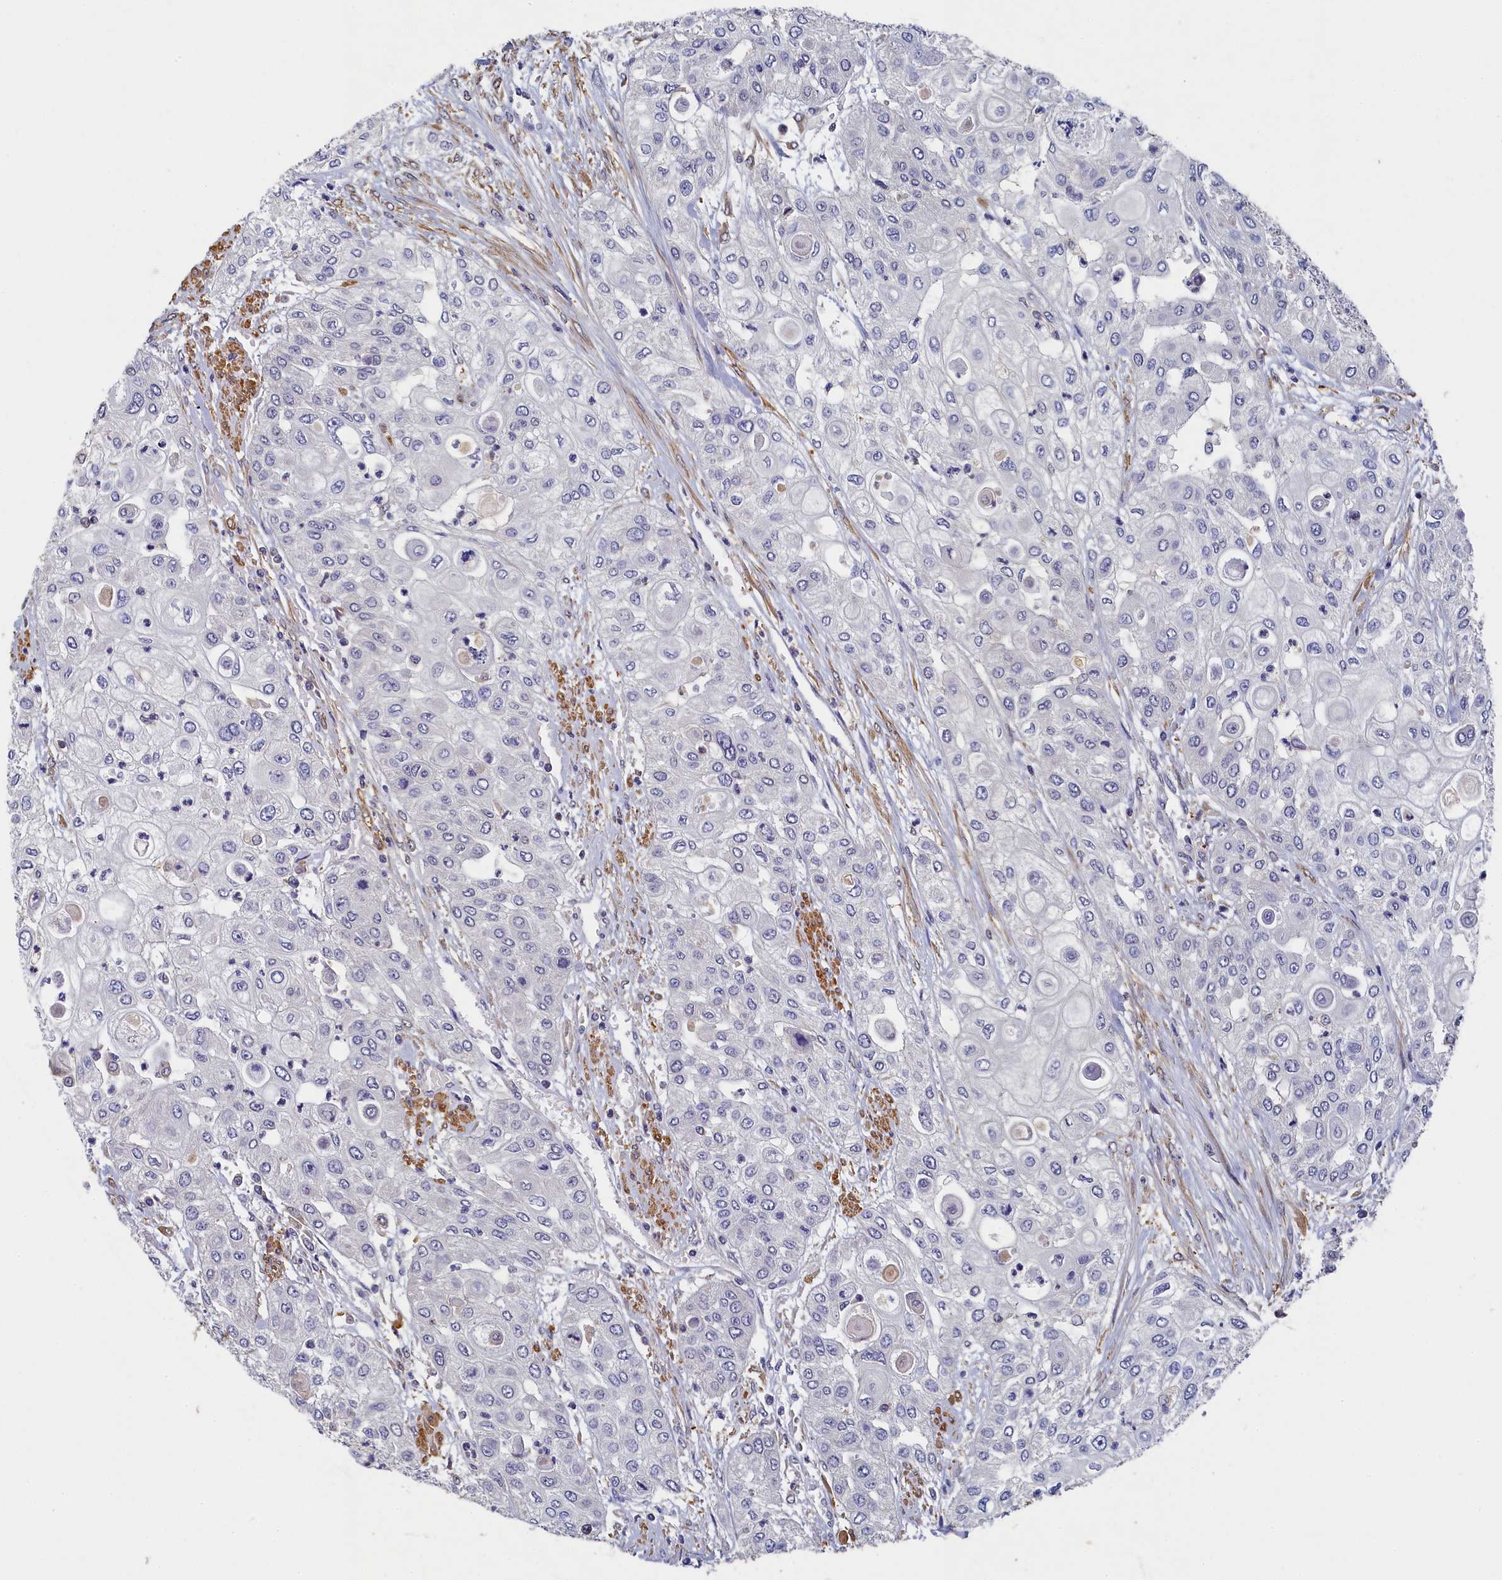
{"staining": {"intensity": "negative", "quantity": "none", "location": "none"}, "tissue": "urothelial cancer", "cell_type": "Tumor cells", "image_type": "cancer", "snomed": [{"axis": "morphology", "description": "Urothelial carcinoma, High grade"}, {"axis": "topography", "description": "Urinary bladder"}], "caption": "The immunohistochemistry (IHC) micrograph has no significant expression in tumor cells of urothelial cancer tissue.", "gene": "TBCB", "patient": {"sex": "female", "age": 79}}